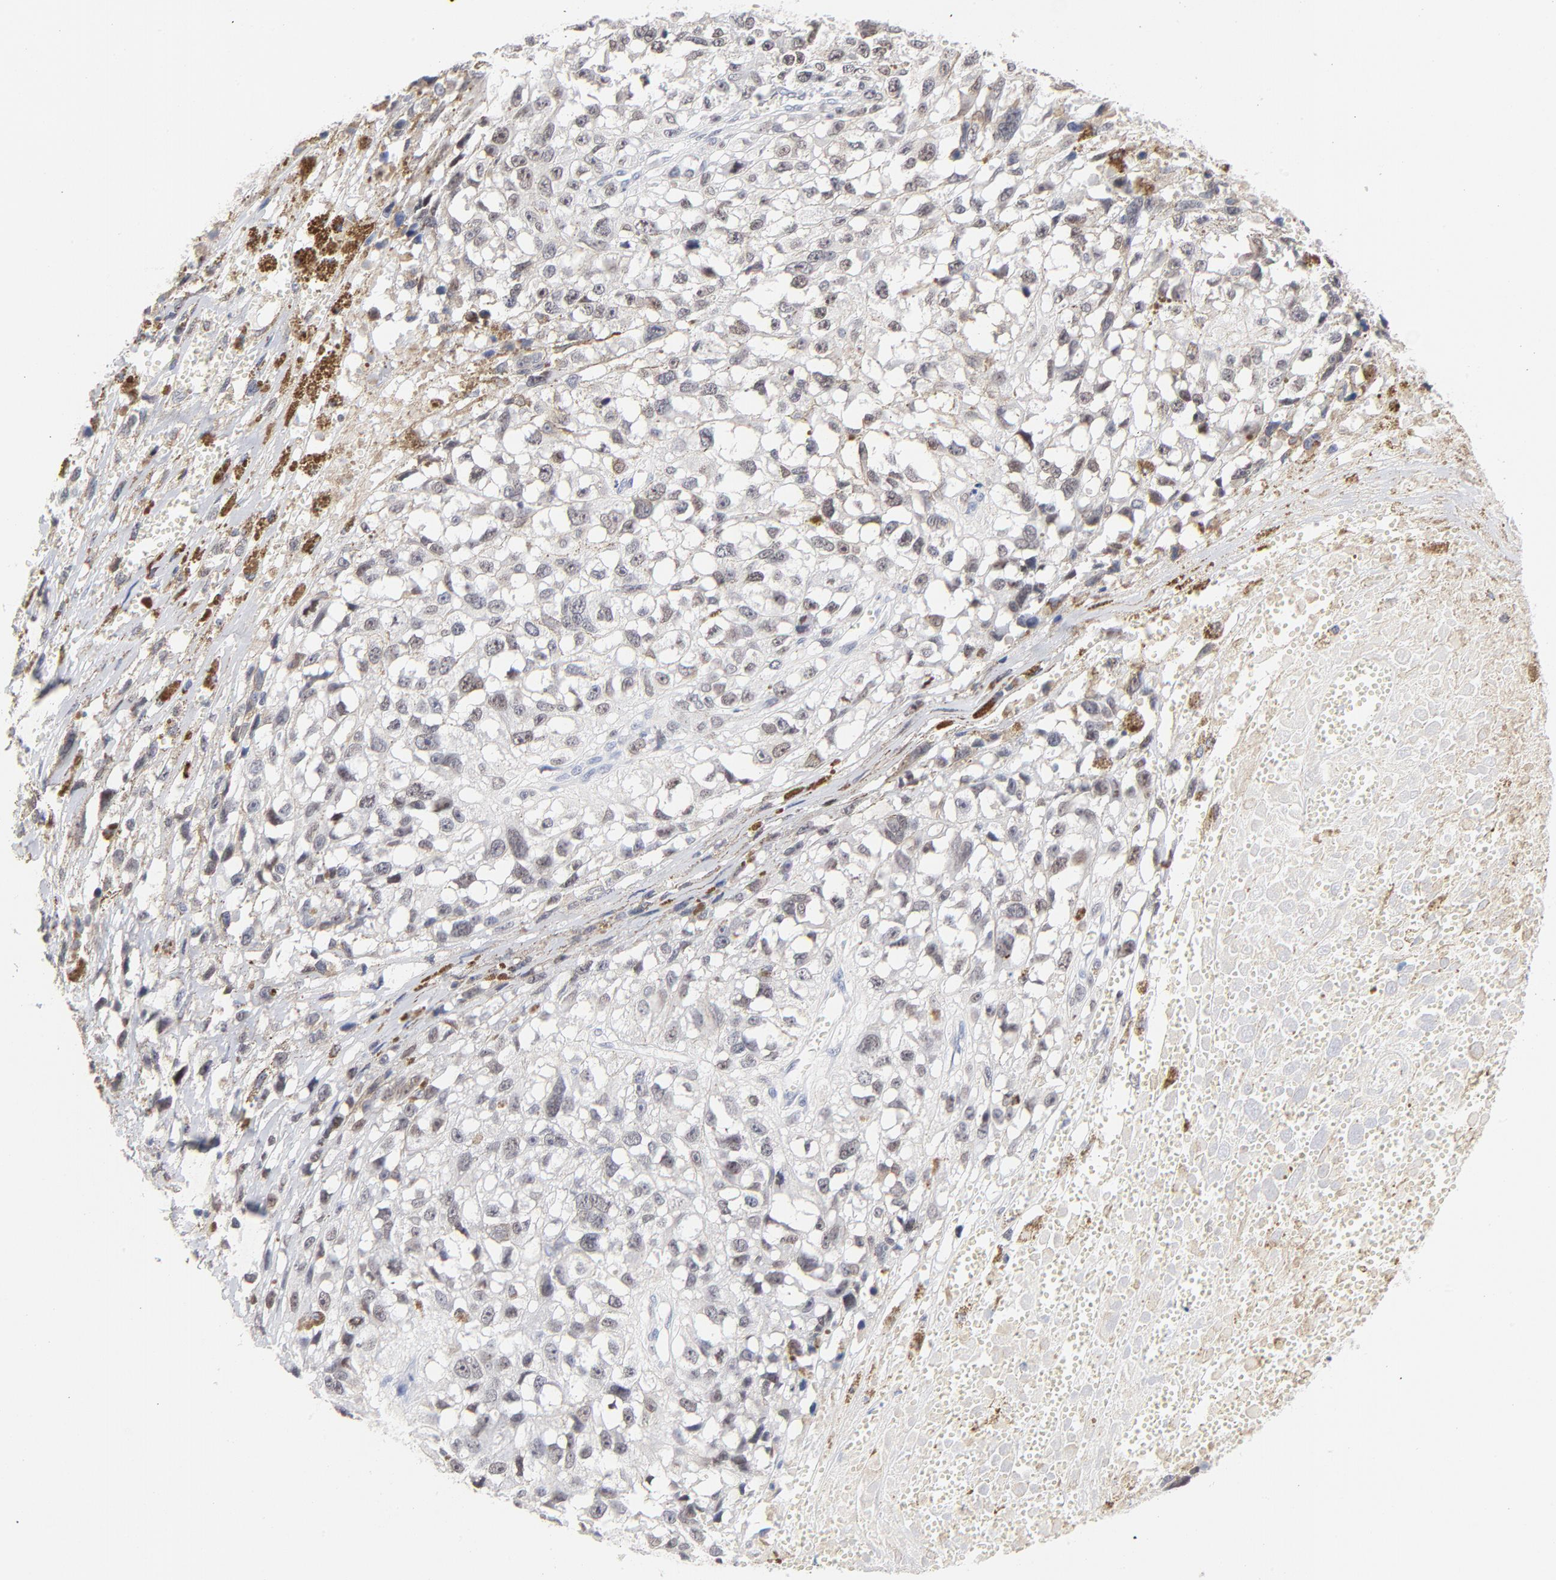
{"staining": {"intensity": "weak", "quantity": "25%-75%", "location": "cytoplasmic/membranous,nuclear"}, "tissue": "melanoma", "cell_type": "Tumor cells", "image_type": "cancer", "snomed": [{"axis": "morphology", "description": "Malignant melanoma, Metastatic site"}, {"axis": "topography", "description": "Lymph node"}], "caption": "Approximately 25%-75% of tumor cells in malignant melanoma (metastatic site) demonstrate weak cytoplasmic/membranous and nuclear protein positivity as visualized by brown immunohistochemical staining.", "gene": "ORC2", "patient": {"sex": "male", "age": 59}}